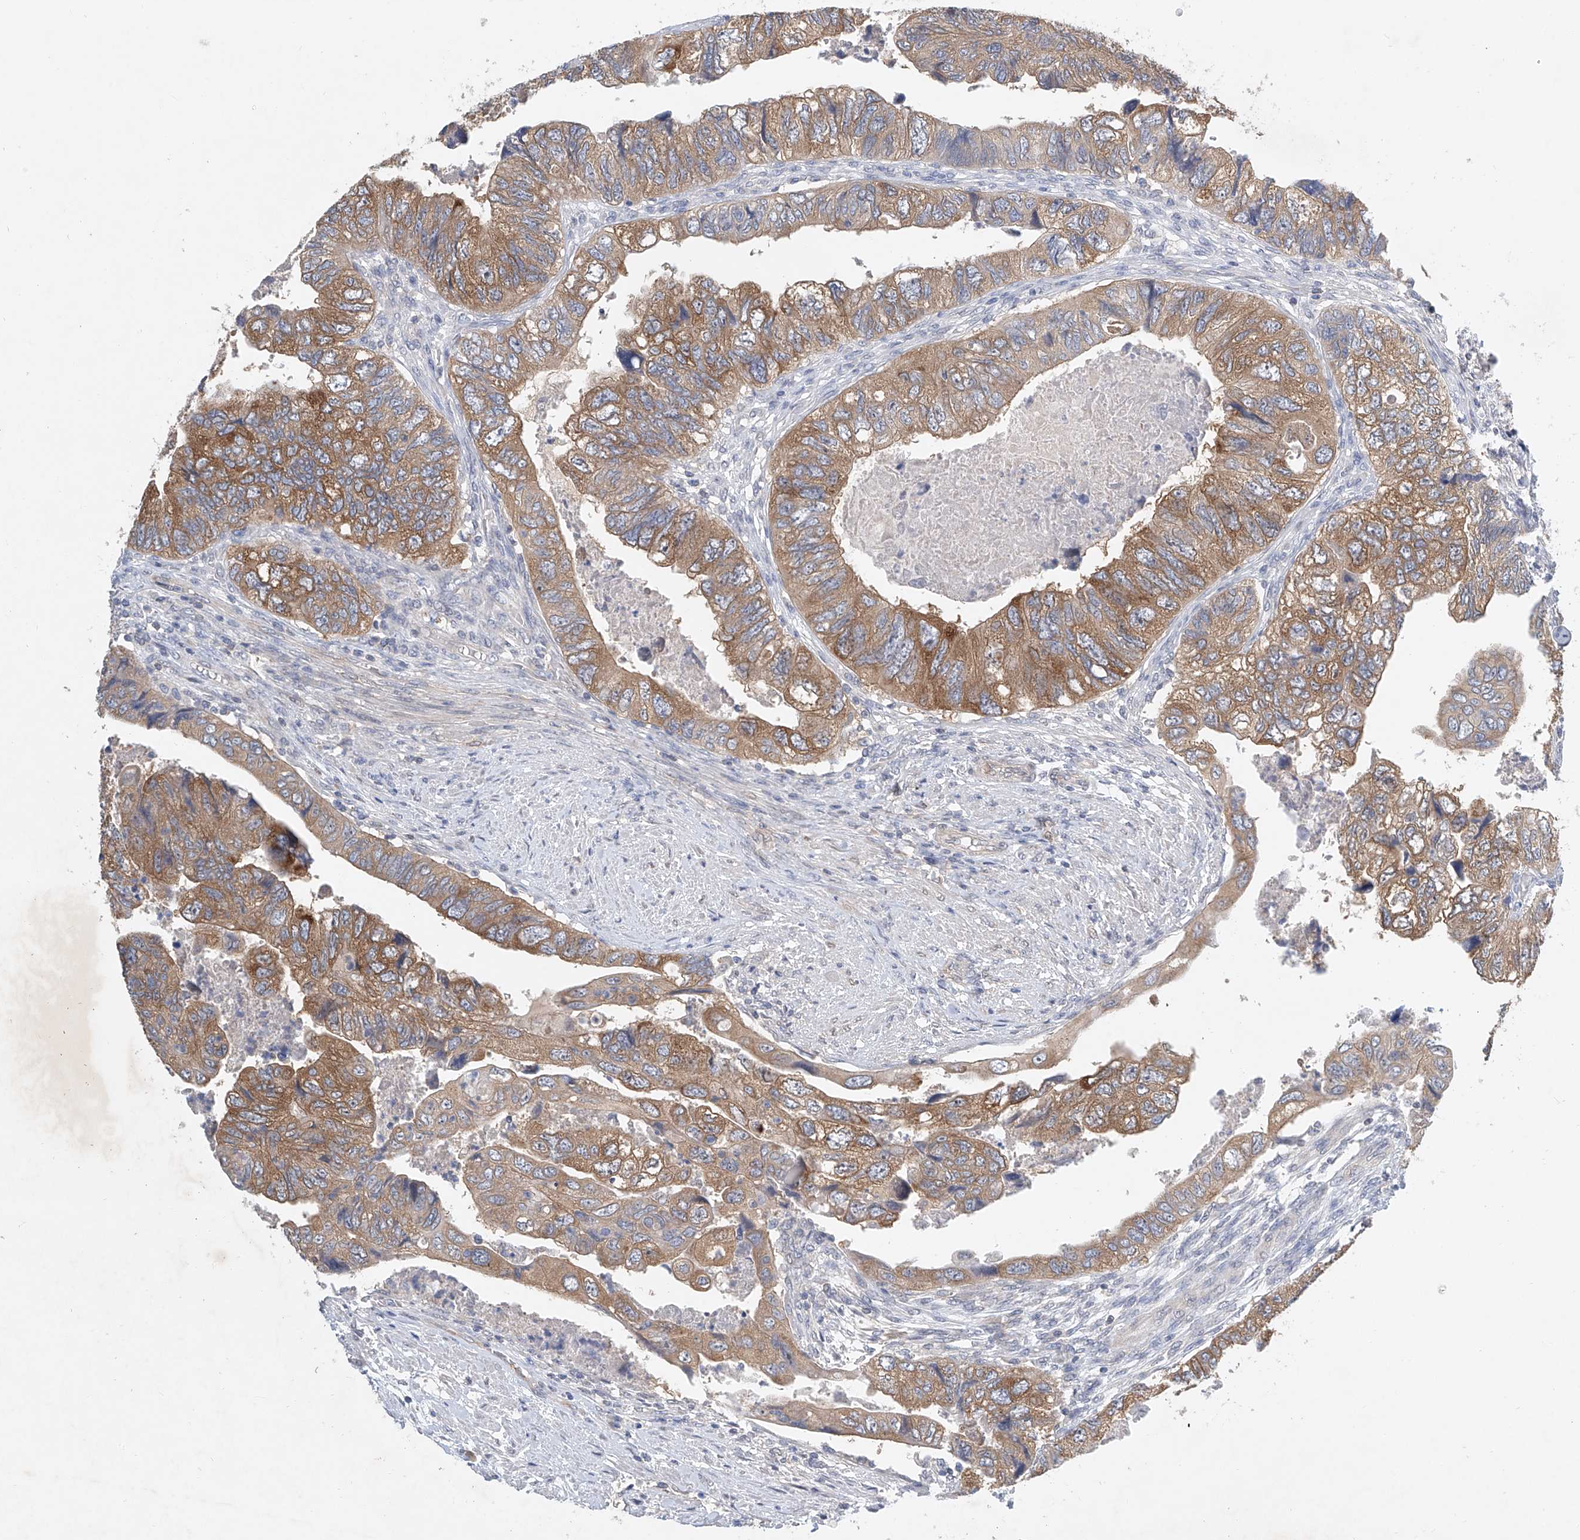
{"staining": {"intensity": "moderate", "quantity": ">75%", "location": "cytoplasmic/membranous"}, "tissue": "colorectal cancer", "cell_type": "Tumor cells", "image_type": "cancer", "snomed": [{"axis": "morphology", "description": "Adenocarcinoma, NOS"}, {"axis": "topography", "description": "Rectum"}], "caption": "Human colorectal adenocarcinoma stained for a protein (brown) demonstrates moderate cytoplasmic/membranous positive expression in about >75% of tumor cells.", "gene": "CARMIL1", "patient": {"sex": "male", "age": 63}}